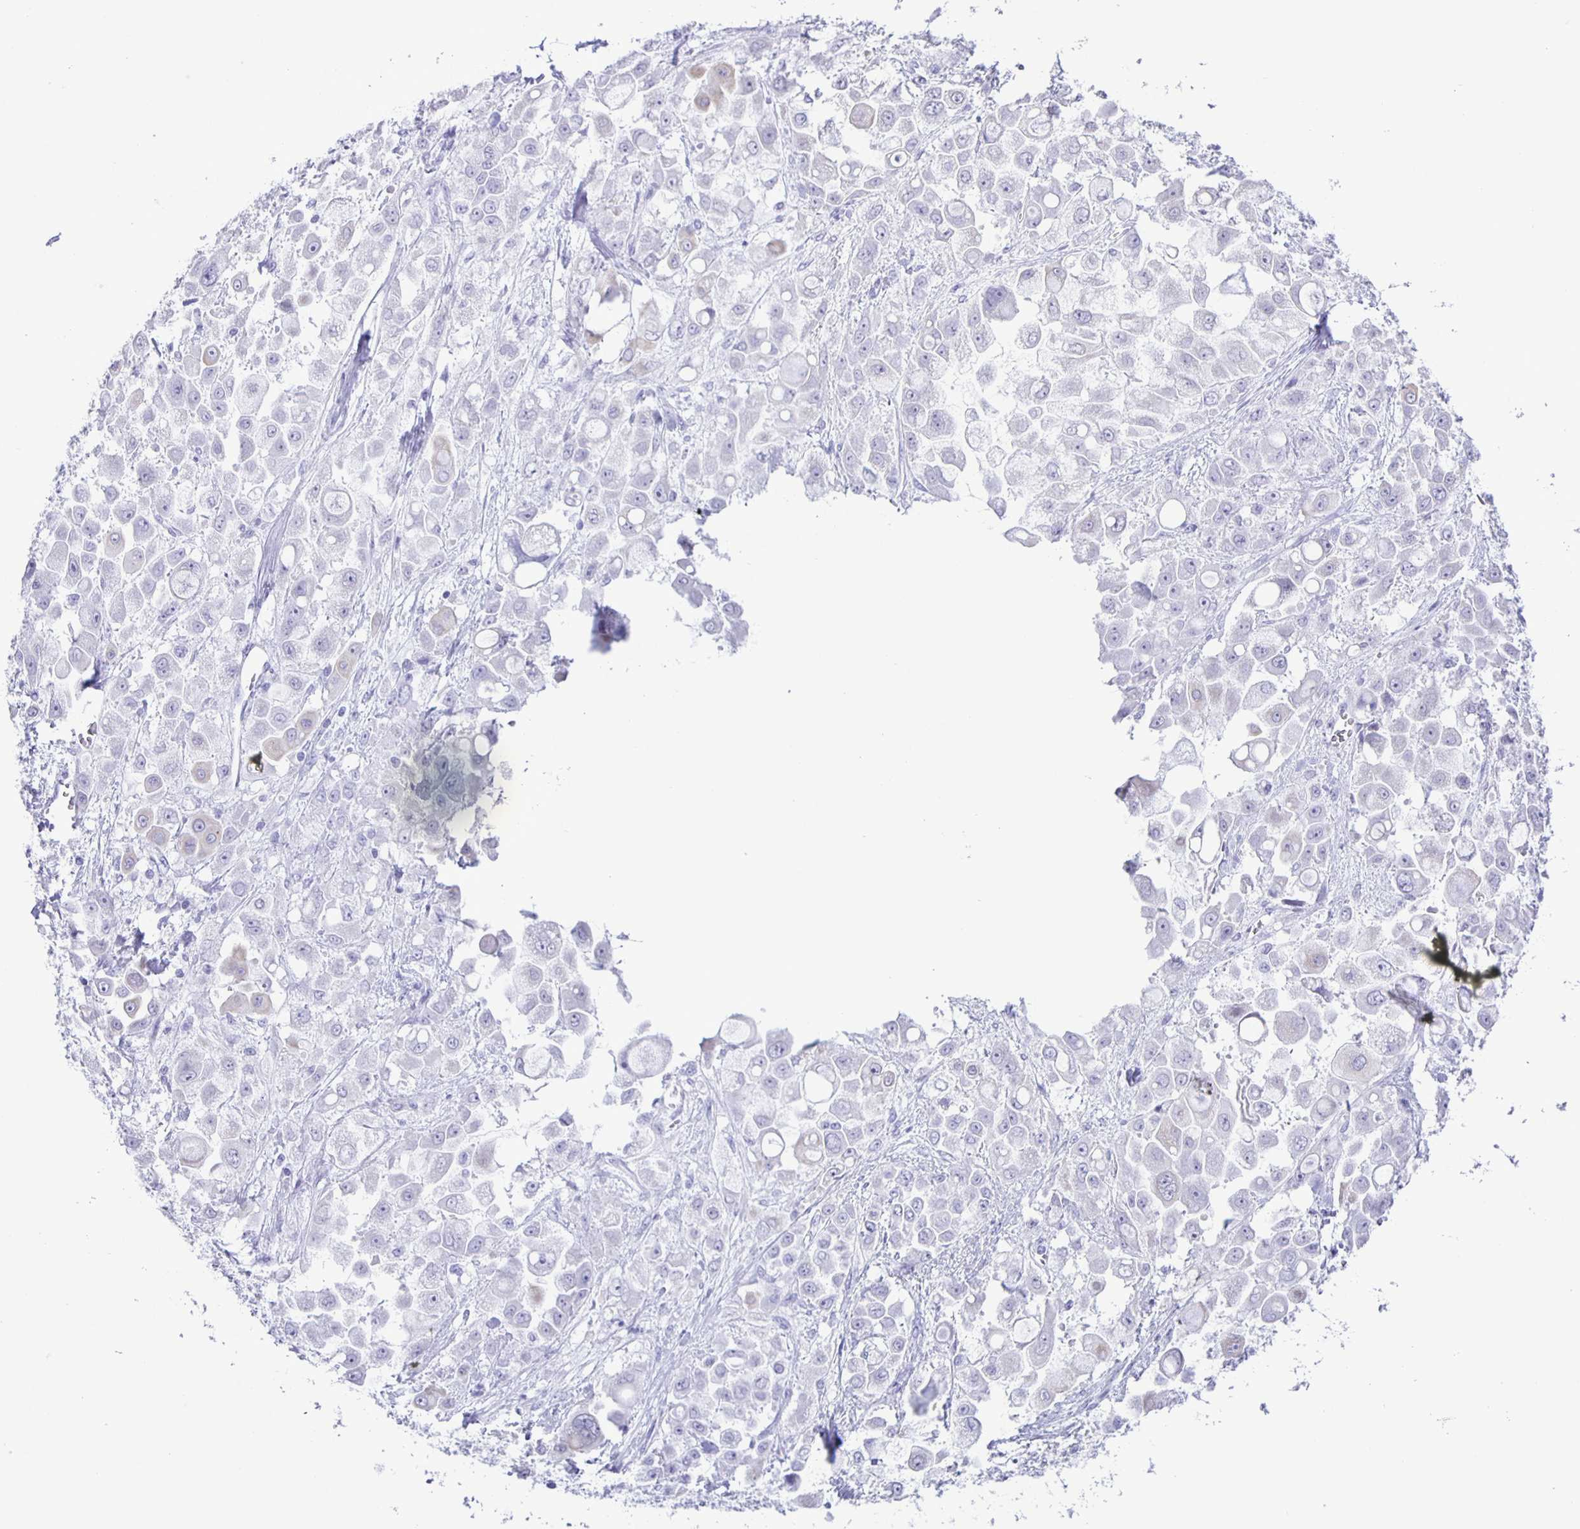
{"staining": {"intensity": "negative", "quantity": "none", "location": "none"}, "tissue": "stomach cancer", "cell_type": "Tumor cells", "image_type": "cancer", "snomed": [{"axis": "morphology", "description": "Adenocarcinoma, NOS"}, {"axis": "topography", "description": "Stomach"}], "caption": "Stomach cancer (adenocarcinoma) was stained to show a protein in brown. There is no significant expression in tumor cells.", "gene": "EZHIP", "patient": {"sex": "female", "age": 76}}